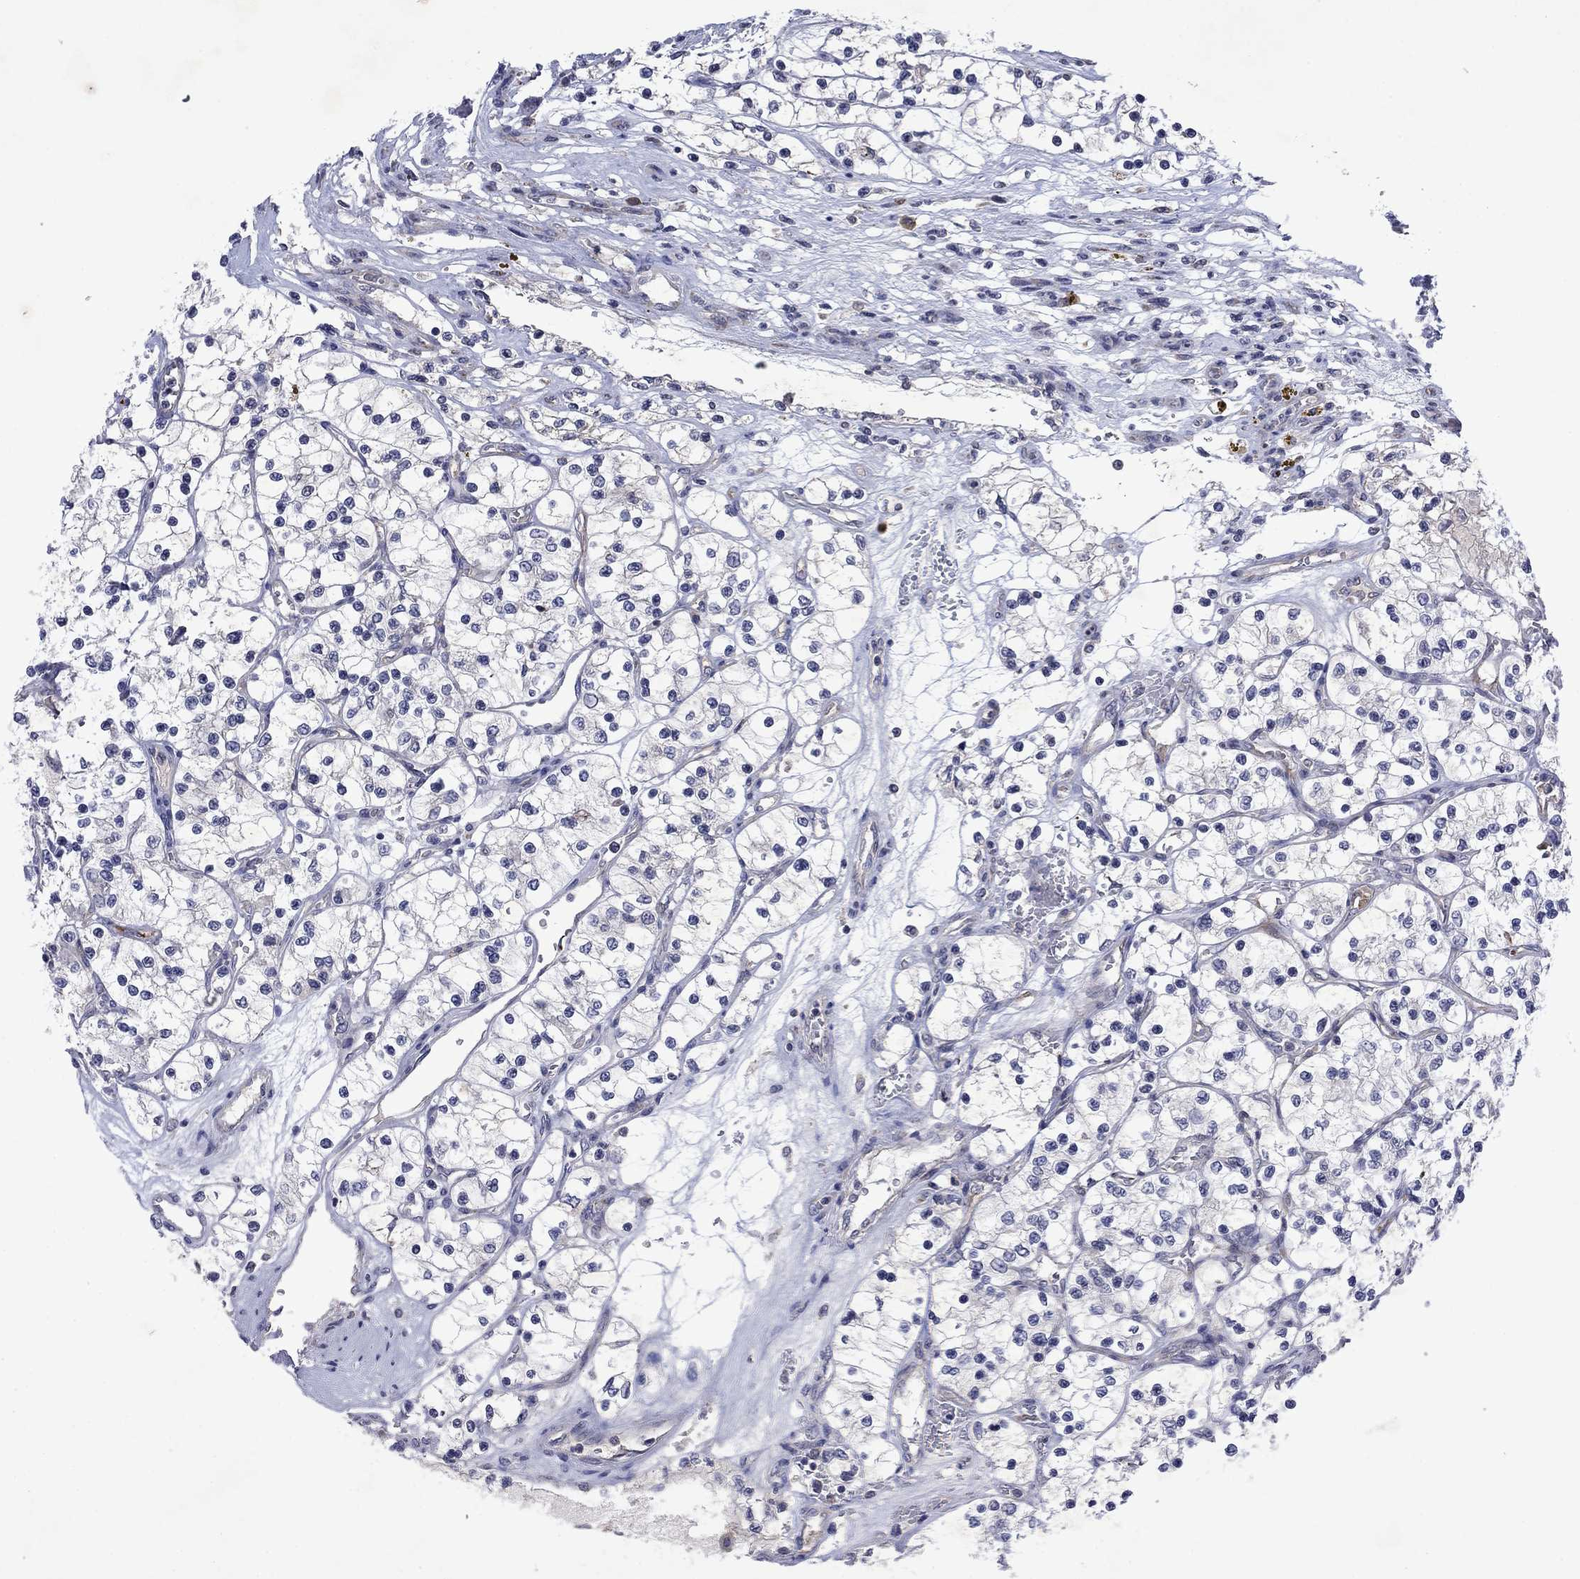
{"staining": {"intensity": "negative", "quantity": "none", "location": "none"}, "tissue": "renal cancer", "cell_type": "Tumor cells", "image_type": "cancer", "snomed": [{"axis": "morphology", "description": "Adenocarcinoma, NOS"}, {"axis": "topography", "description": "Kidney"}], "caption": "Micrograph shows no protein positivity in tumor cells of renal cancer (adenocarcinoma) tissue.", "gene": "TMEM97", "patient": {"sex": "female", "age": 69}}